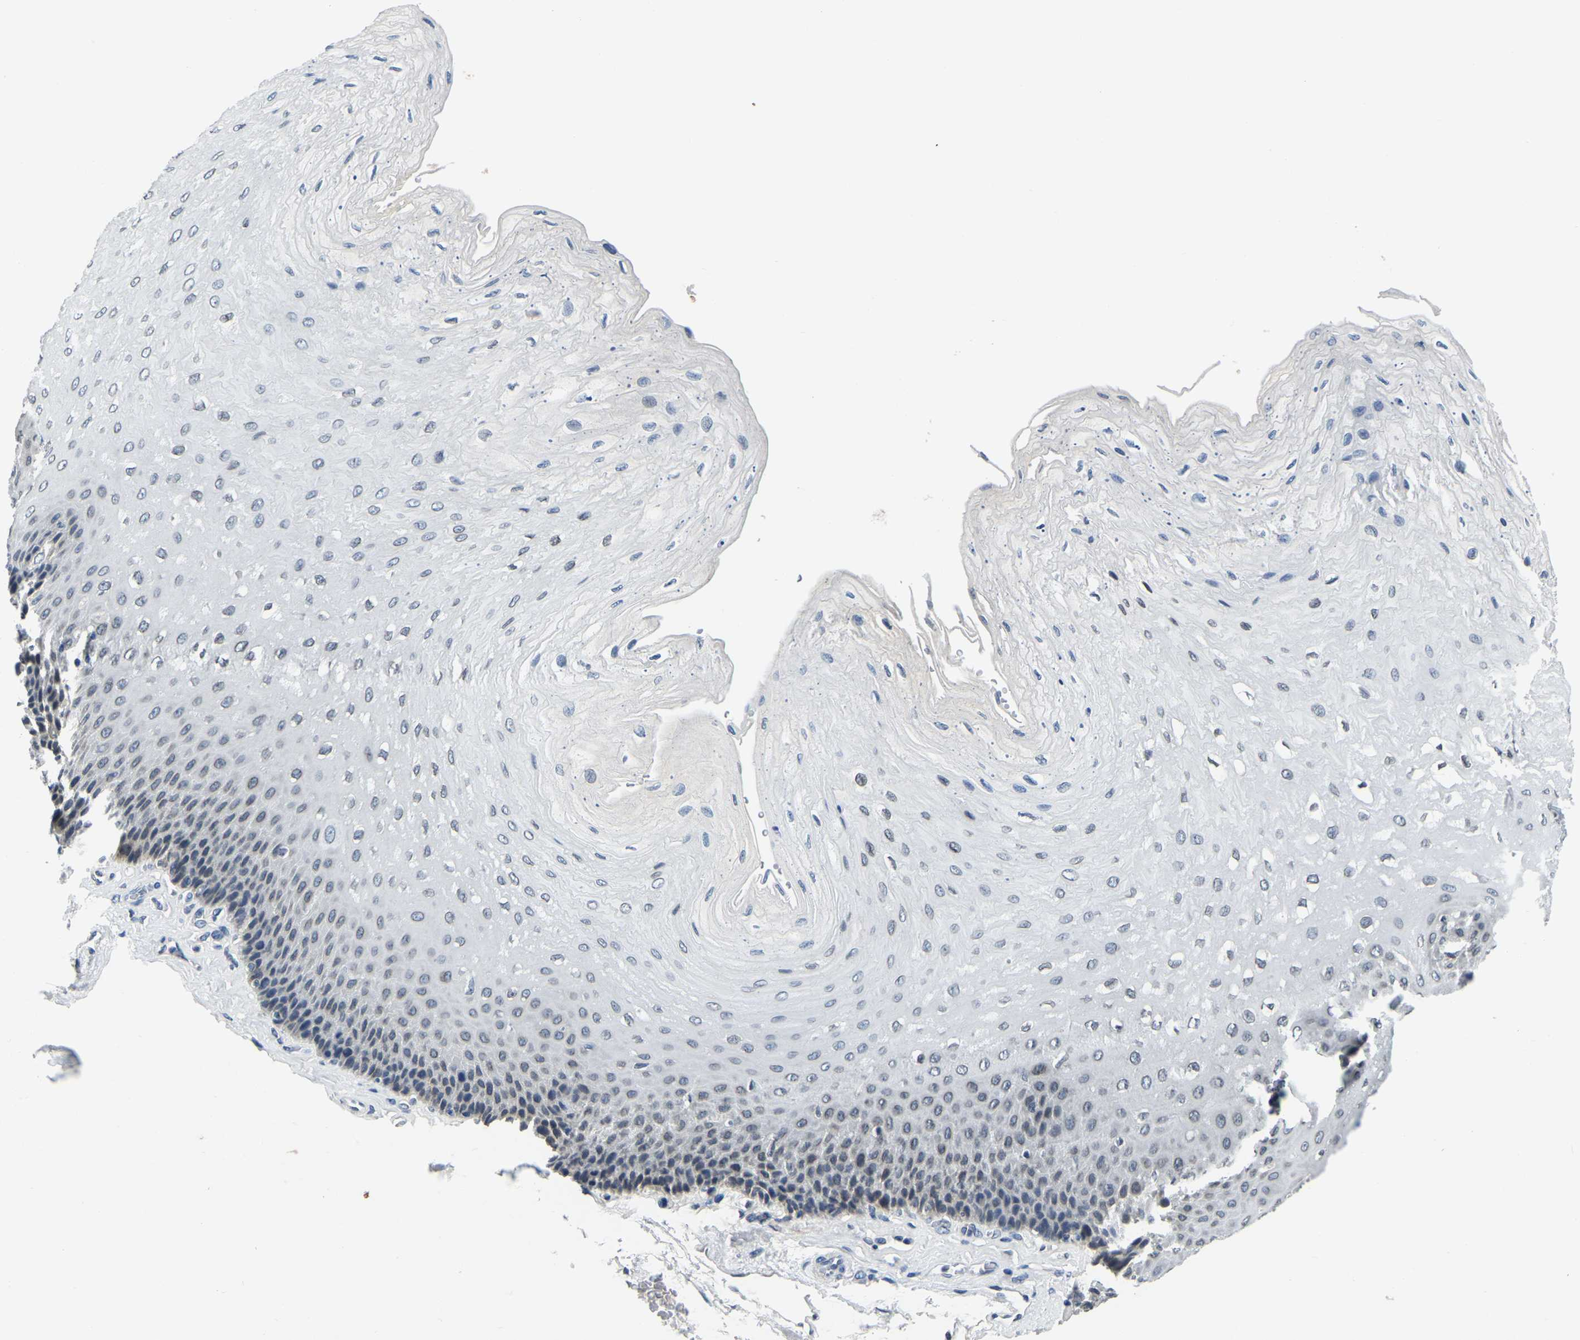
{"staining": {"intensity": "weak", "quantity": "<25%", "location": "cytoplasmic/membranous,nuclear"}, "tissue": "esophagus", "cell_type": "Squamous epithelial cells", "image_type": "normal", "snomed": [{"axis": "morphology", "description": "Normal tissue, NOS"}, {"axis": "topography", "description": "Esophagus"}], "caption": "Photomicrograph shows no protein positivity in squamous epithelial cells of benign esophagus. Nuclei are stained in blue.", "gene": "RANBP2", "patient": {"sex": "female", "age": 72}}